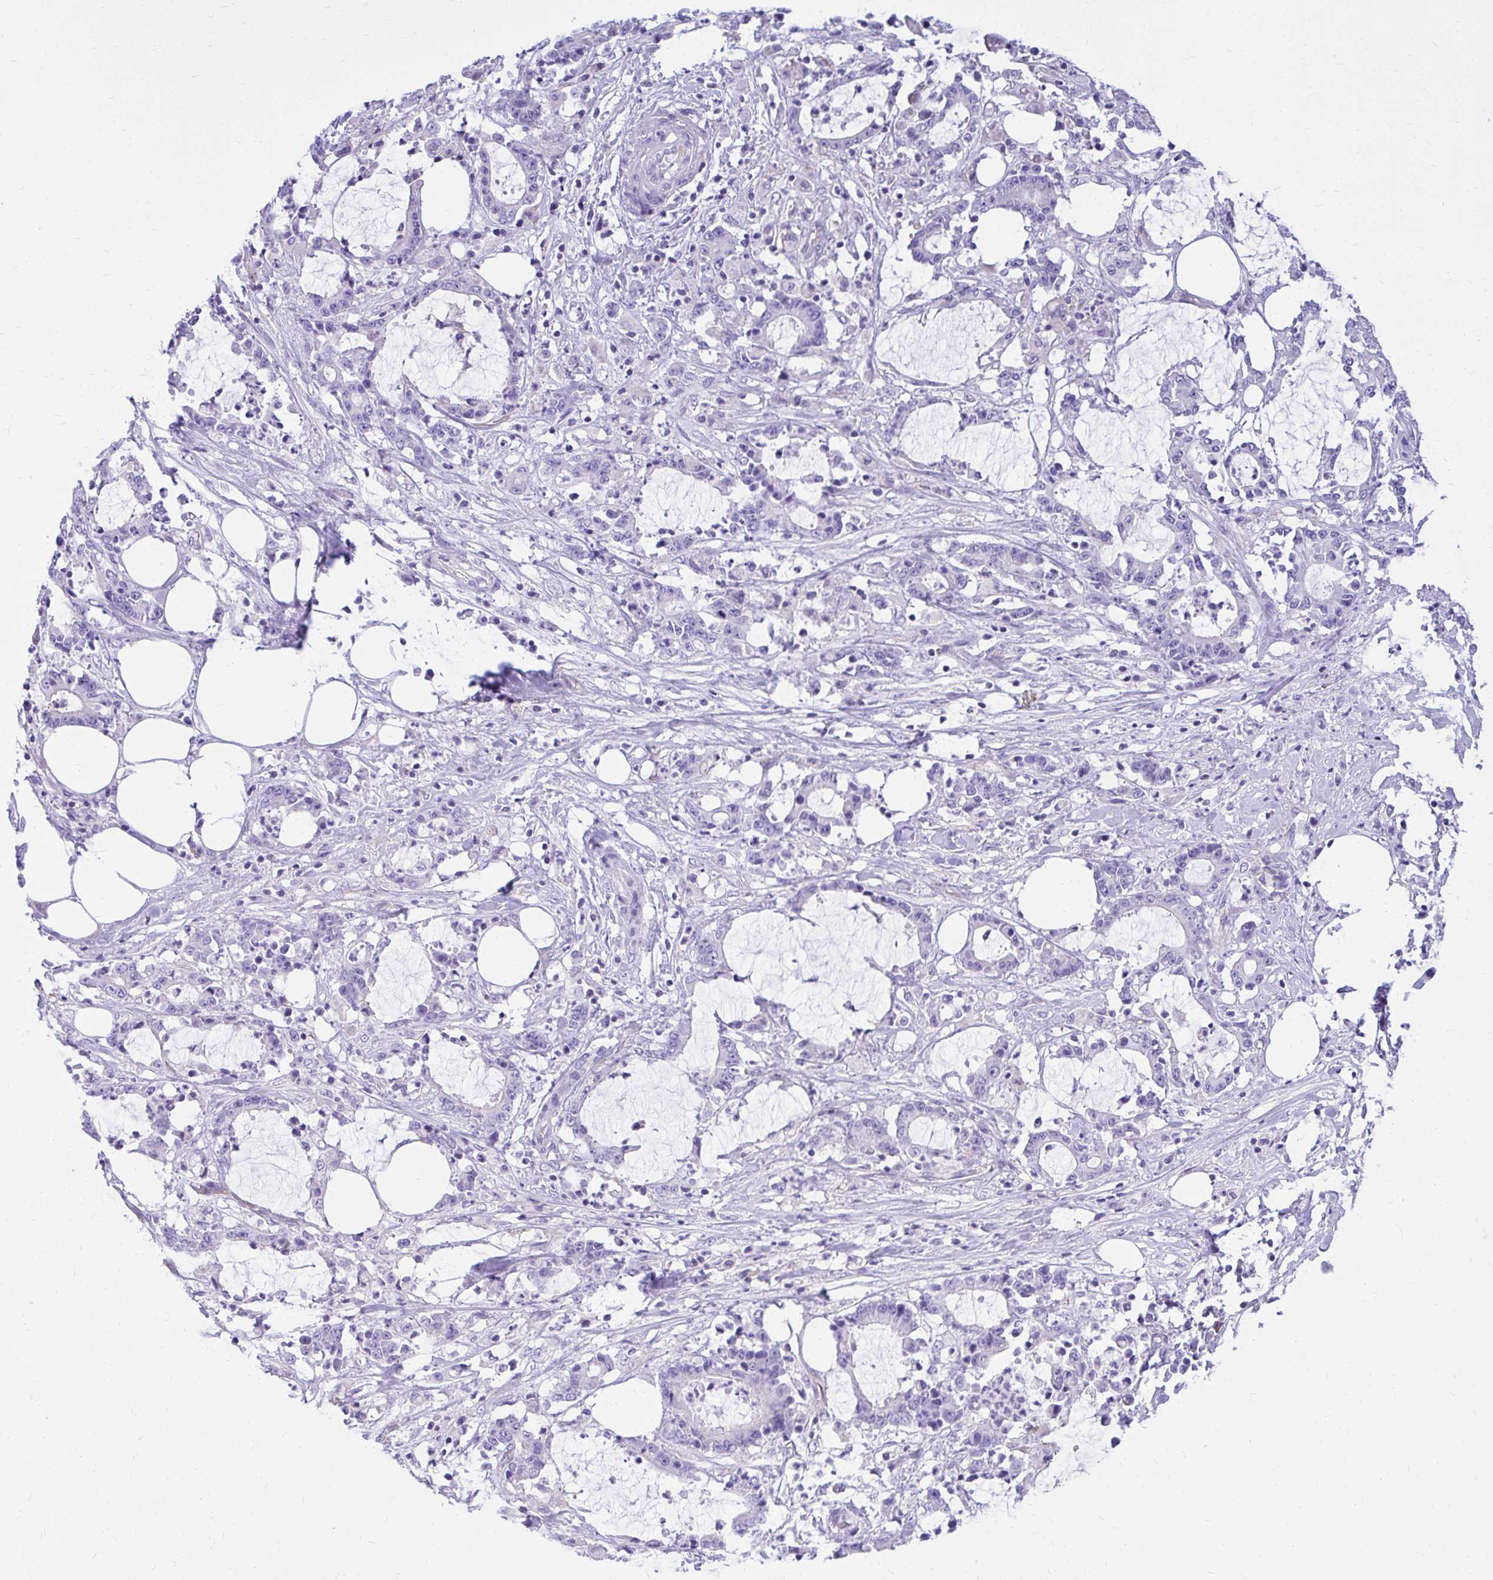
{"staining": {"intensity": "negative", "quantity": "none", "location": "none"}, "tissue": "stomach cancer", "cell_type": "Tumor cells", "image_type": "cancer", "snomed": [{"axis": "morphology", "description": "Adenocarcinoma, NOS"}, {"axis": "topography", "description": "Stomach, upper"}], "caption": "Tumor cells are negative for protein expression in human stomach adenocarcinoma.", "gene": "PELI3", "patient": {"sex": "male", "age": 68}}